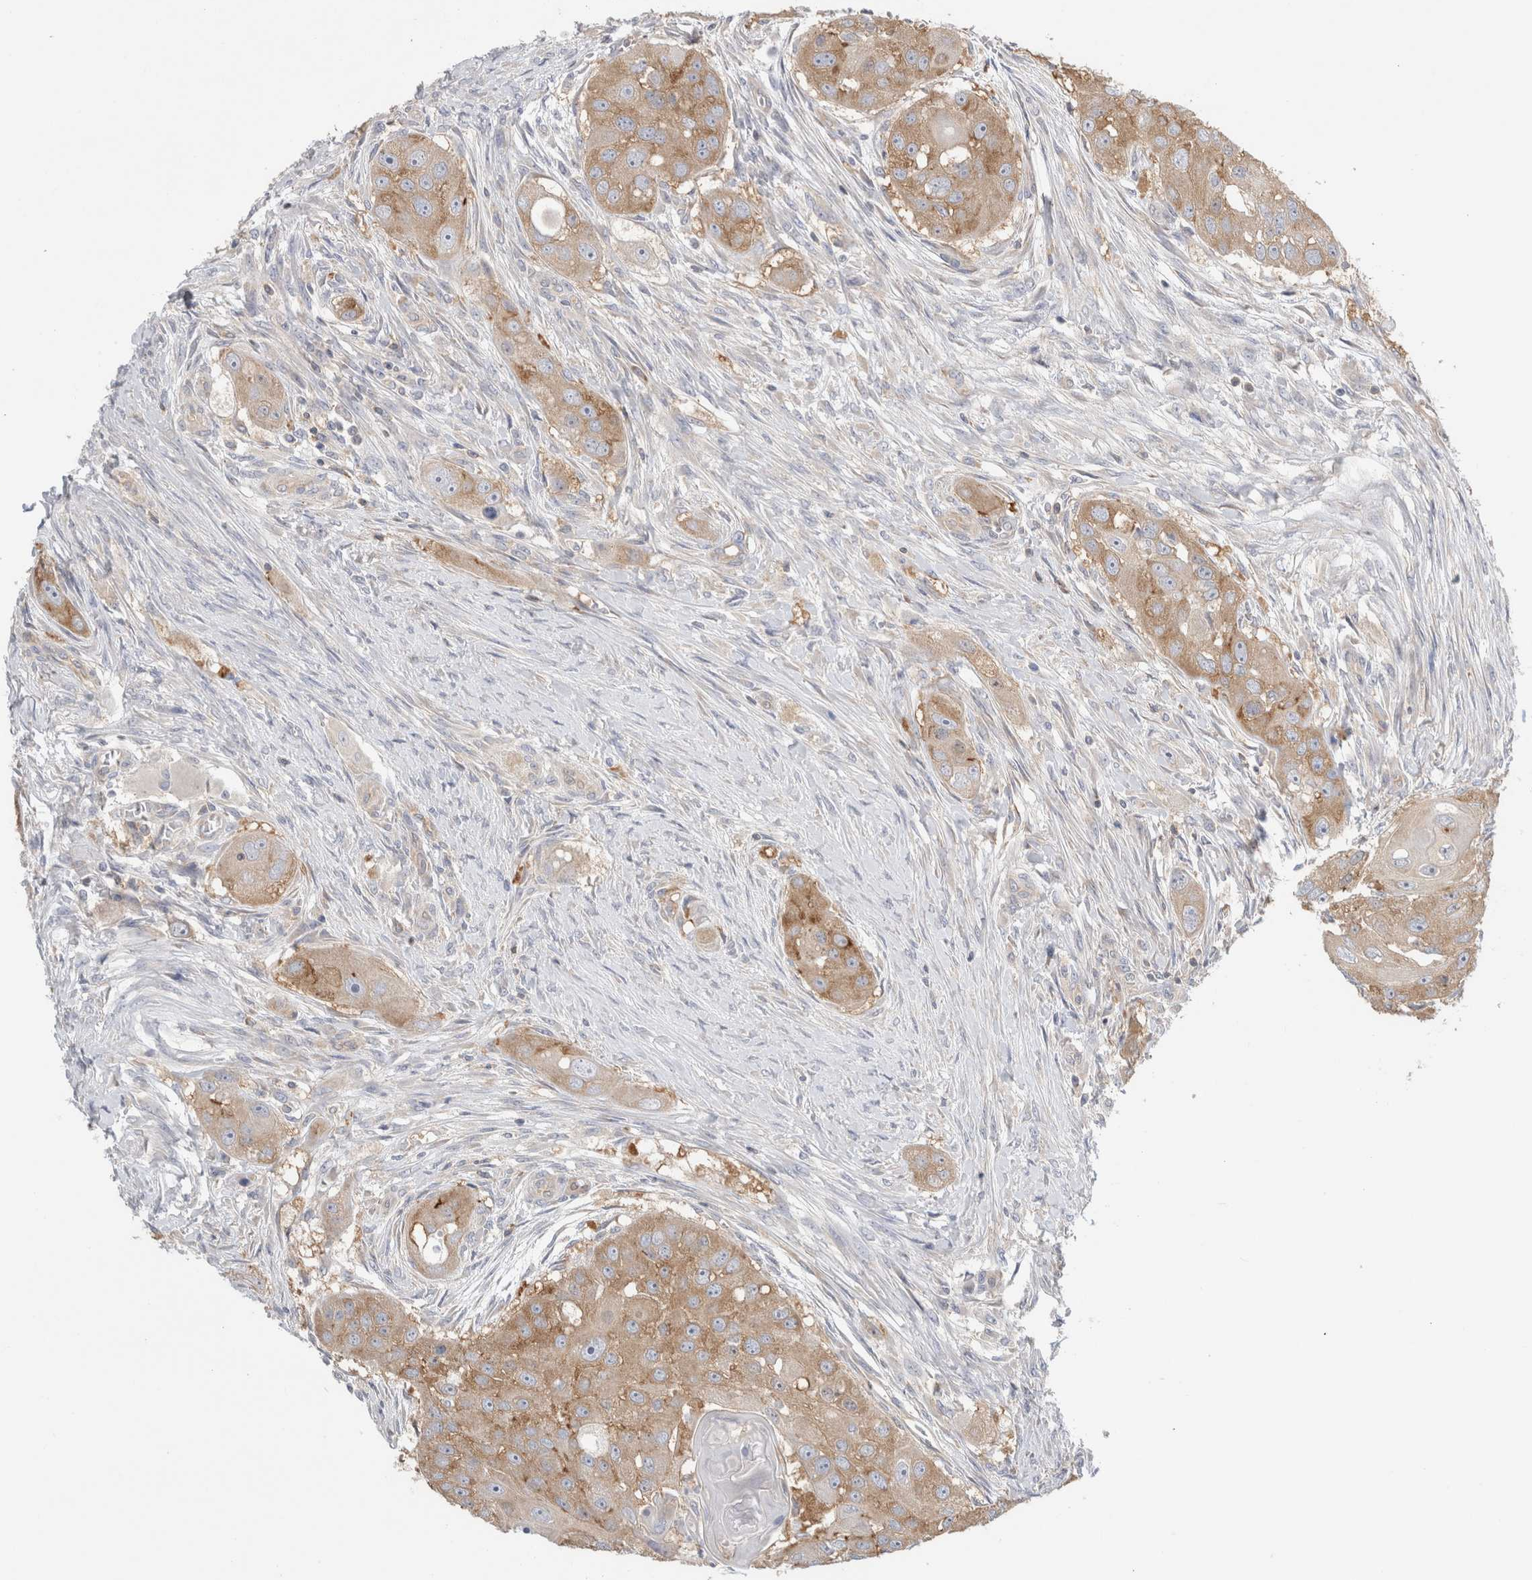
{"staining": {"intensity": "moderate", "quantity": ">75%", "location": "cytoplasmic/membranous"}, "tissue": "head and neck cancer", "cell_type": "Tumor cells", "image_type": "cancer", "snomed": [{"axis": "morphology", "description": "Normal tissue, NOS"}, {"axis": "morphology", "description": "Squamous cell carcinoma, NOS"}, {"axis": "topography", "description": "Skeletal muscle"}, {"axis": "topography", "description": "Head-Neck"}], "caption": "Immunohistochemistry photomicrograph of neoplastic tissue: head and neck cancer stained using IHC demonstrates medium levels of moderate protein expression localized specifically in the cytoplasmic/membranous of tumor cells, appearing as a cytoplasmic/membranous brown color.", "gene": "ZNF23", "patient": {"sex": "male", "age": 51}}